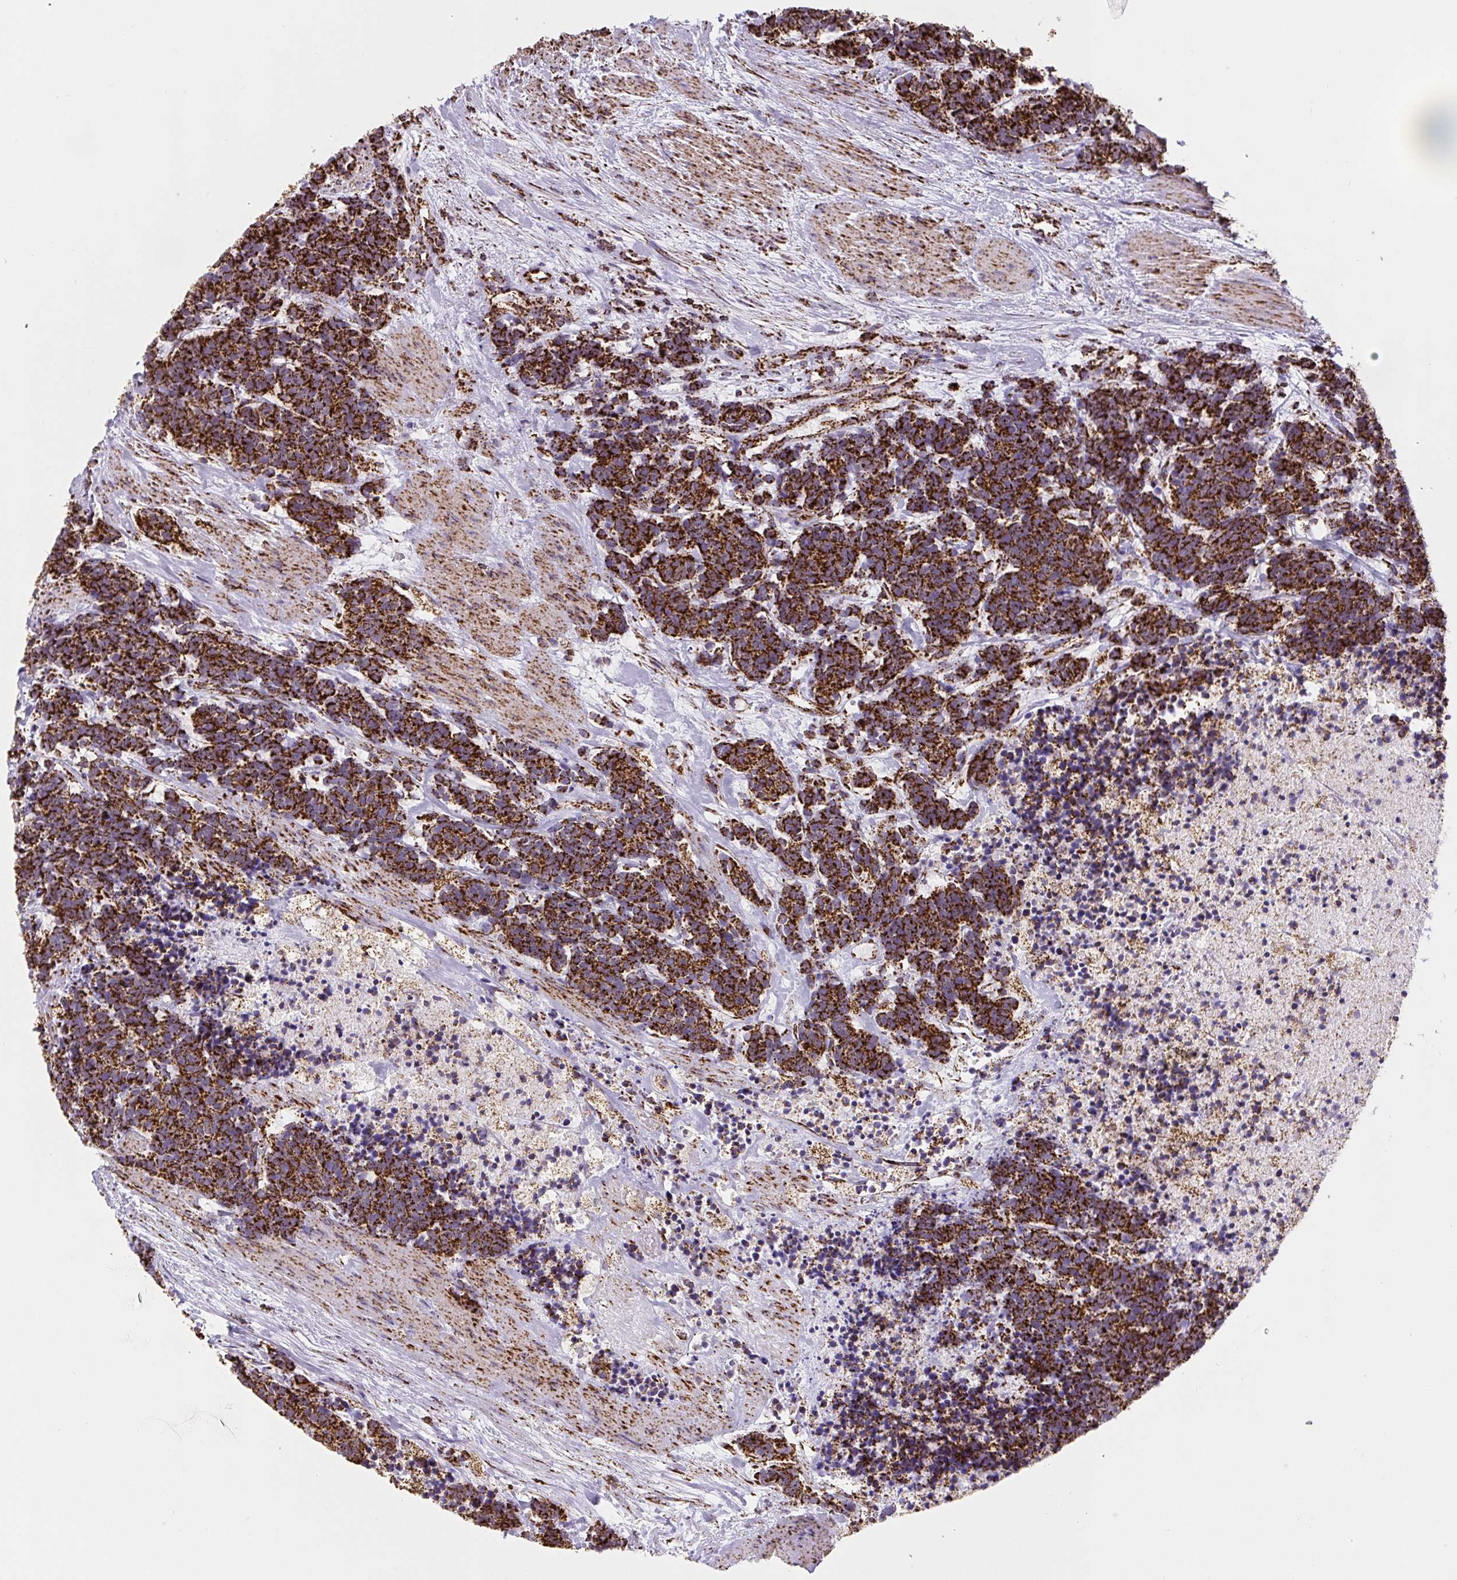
{"staining": {"intensity": "strong", "quantity": ">75%", "location": "cytoplasmic/membranous"}, "tissue": "carcinoid", "cell_type": "Tumor cells", "image_type": "cancer", "snomed": [{"axis": "morphology", "description": "Carcinoma, NOS"}, {"axis": "morphology", "description": "Carcinoid, malignant, NOS"}, {"axis": "topography", "description": "Prostate"}], "caption": "Tumor cells demonstrate strong cytoplasmic/membranous staining in approximately >75% of cells in carcinoma. Using DAB (3,3'-diaminobenzidine) (brown) and hematoxylin (blue) stains, captured at high magnification using brightfield microscopy.", "gene": "ATP5F1A", "patient": {"sex": "male", "age": 57}}